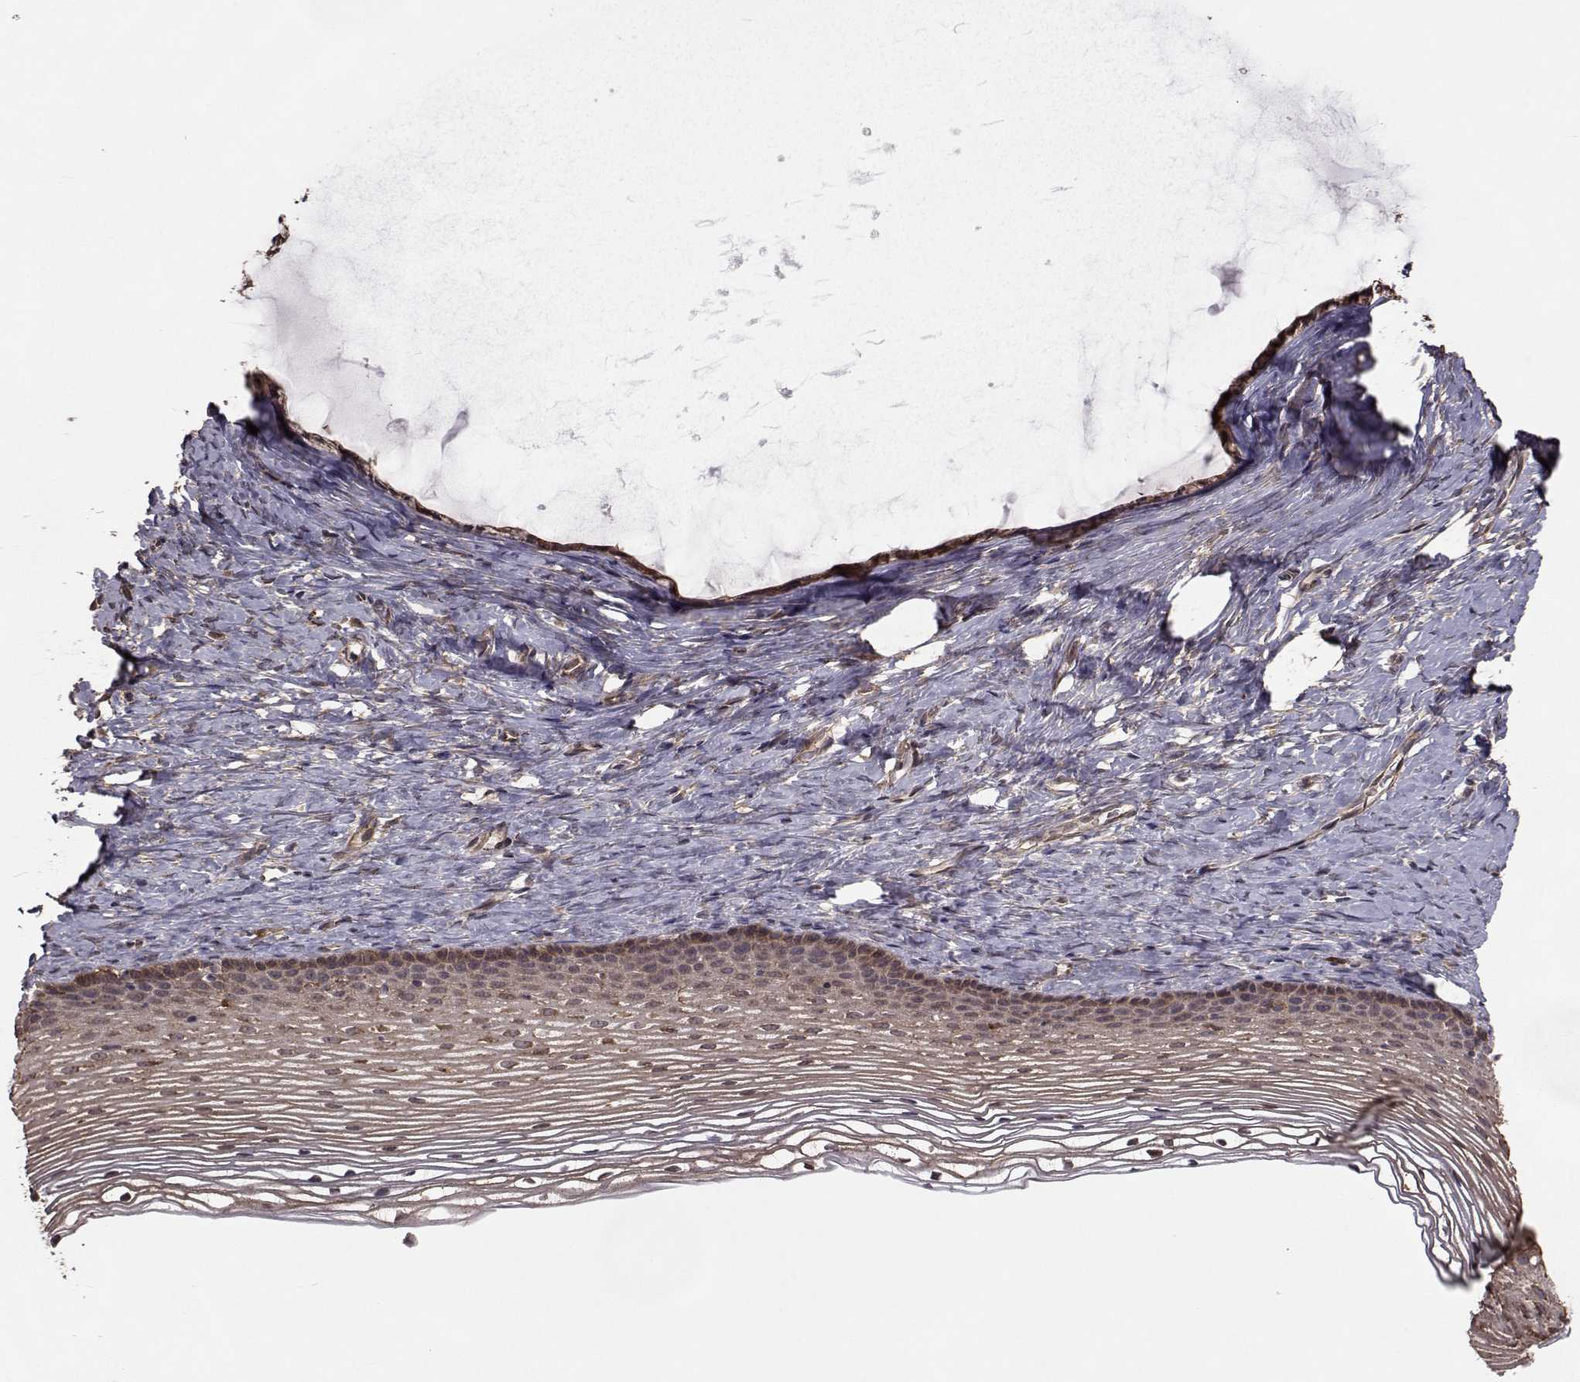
{"staining": {"intensity": "moderate", "quantity": ">75%", "location": "cytoplasmic/membranous"}, "tissue": "cervix", "cell_type": "Glandular cells", "image_type": "normal", "snomed": [{"axis": "morphology", "description": "Normal tissue, NOS"}, {"axis": "topography", "description": "Cervix"}], "caption": "Protein expression by immunohistochemistry (IHC) displays moderate cytoplasmic/membranous positivity in about >75% of glandular cells in benign cervix. Nuclei are stained in blue.", "gene": "TRIP10", "patient": {"sex": "female", "age": 39}}